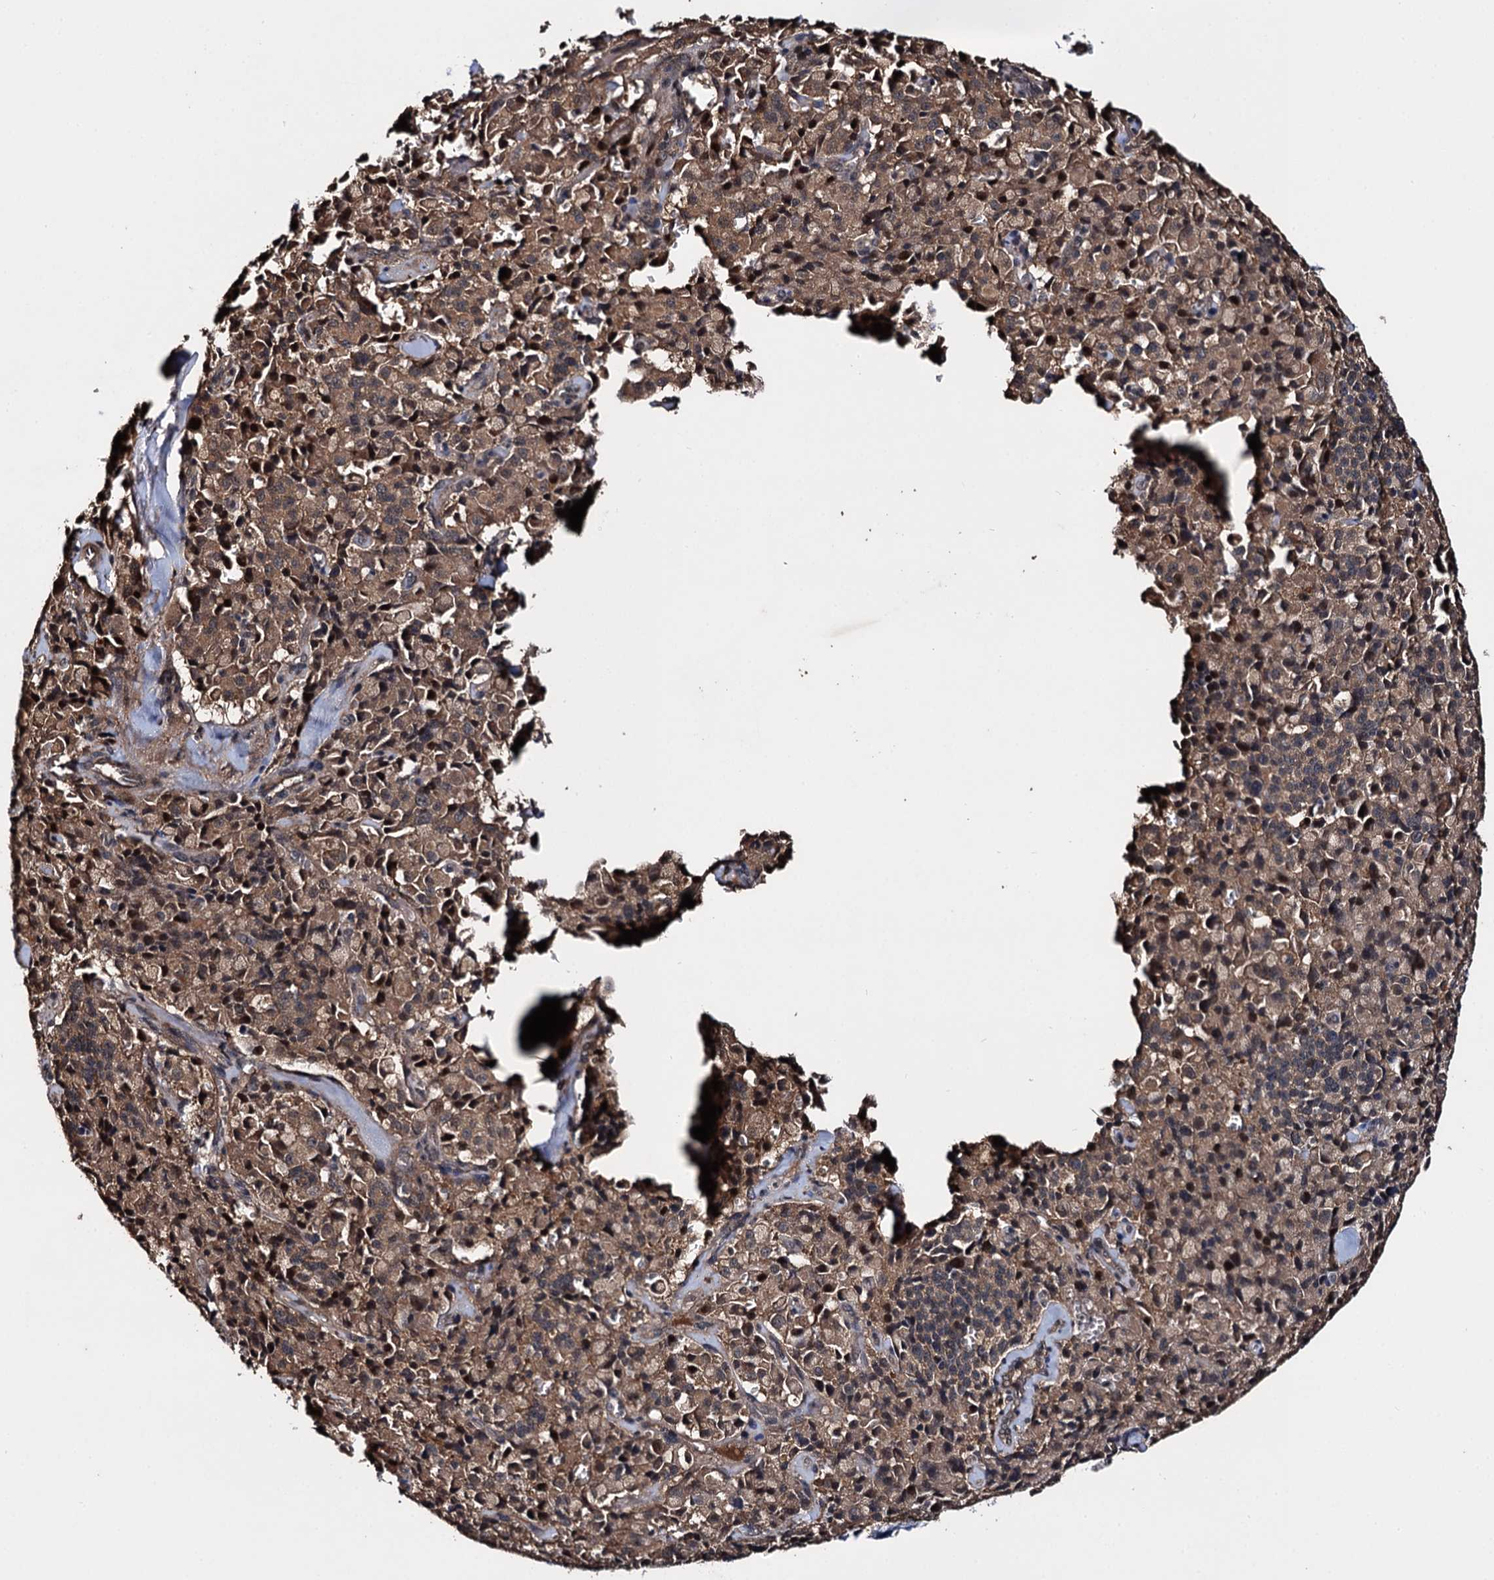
{"staining": {"intensity": "moderate", "quantity": ">75%", "location": "cytoplasmic/membranous"}, "tissue": "pancreatic cancer", "cell_type": "Tumor cells", "image_type": "cancer", "snomed": [{"axis": "morphology", "description": "Adenocarcinoma, NOS"}, {"axis": "topography", "description": "Pancreas"}], "caption": "Pancreatic cancer stained with a protein marker exhibits moderate staining in tumor cells.", "gene": "SLC46A3", "patient": {"sex": "male", "age": 65}}